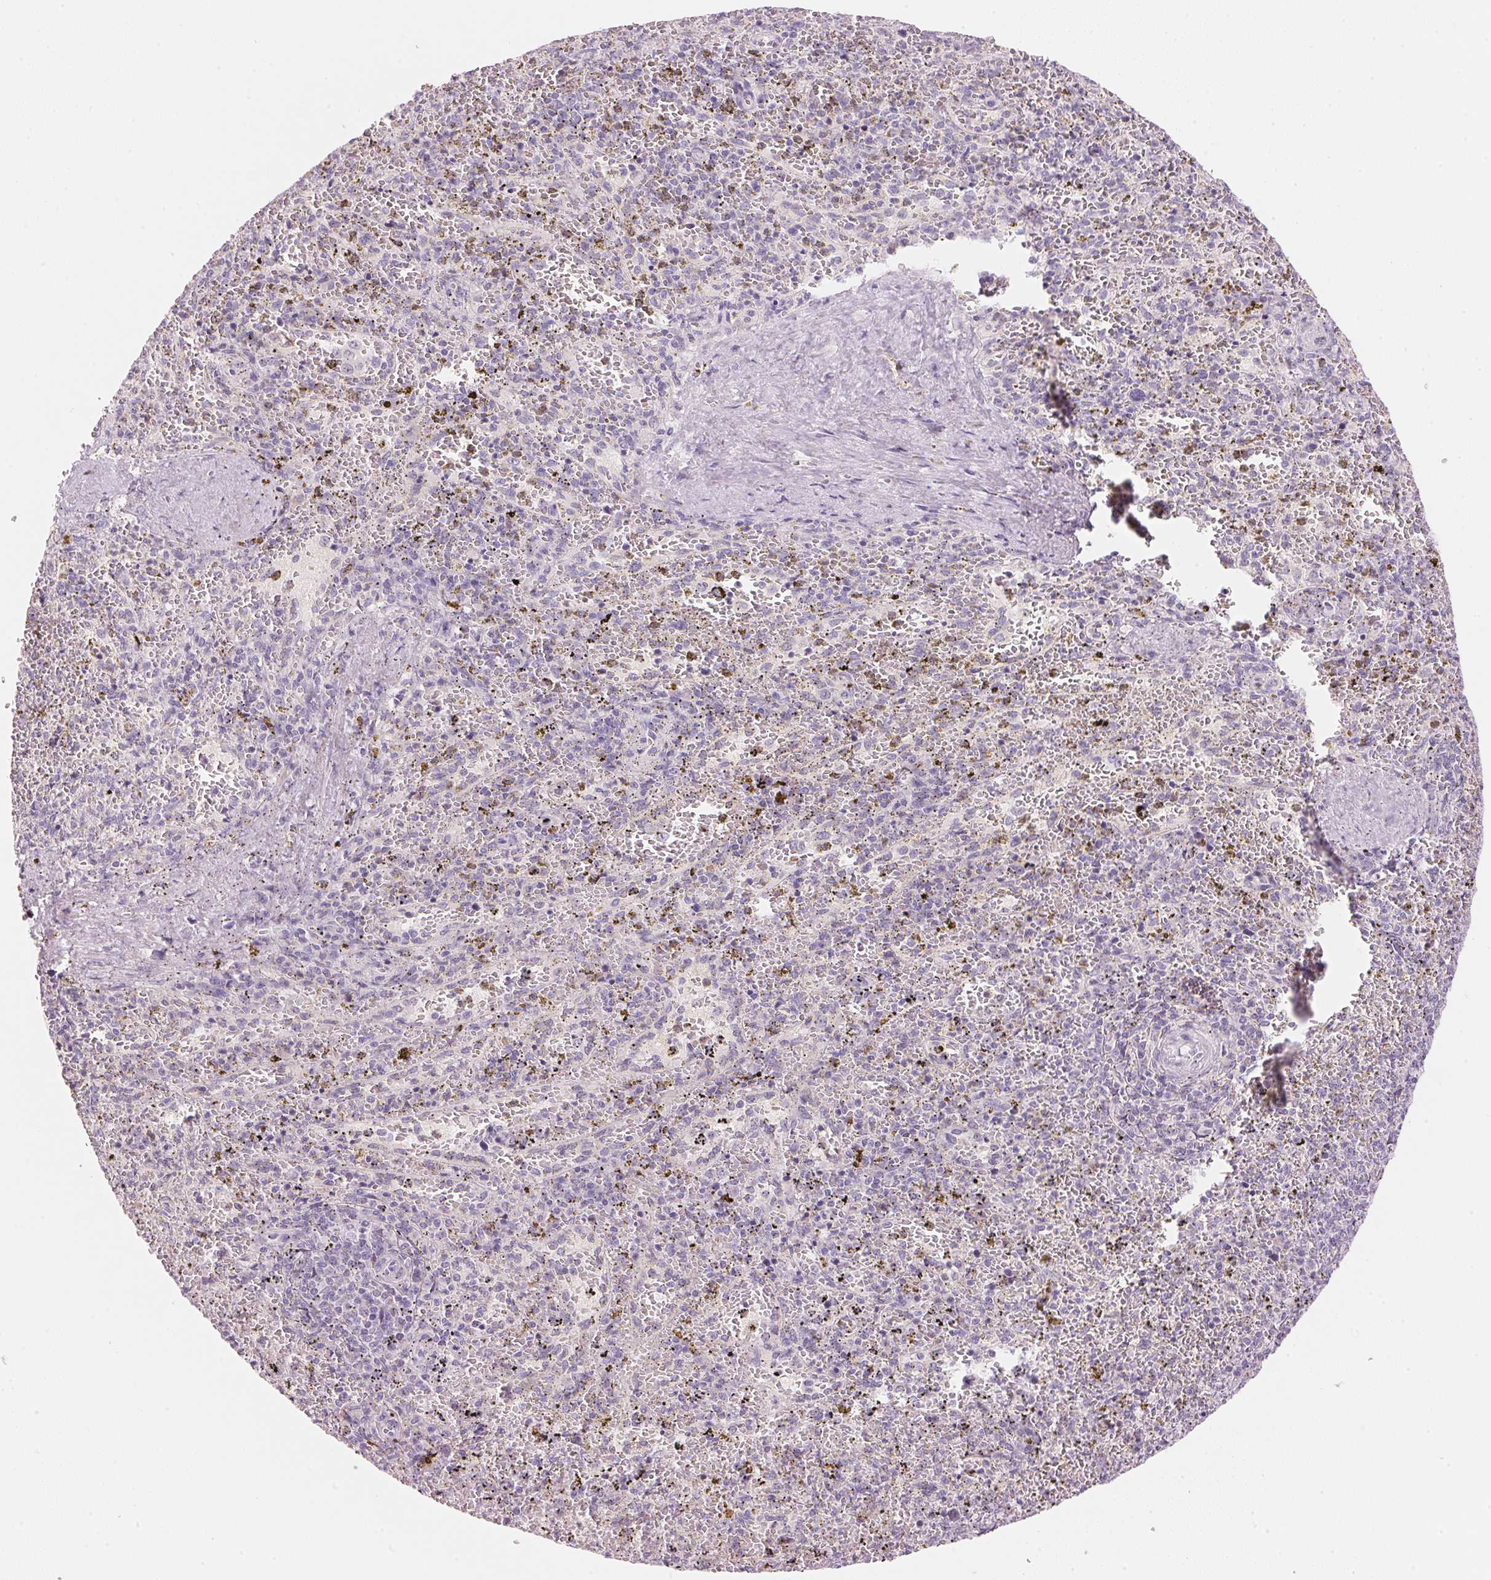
{"staining": {"intensity": "negative", "quantity": "none", "location": "none"}, "tissue": "spleen", "cell_type": "Cells in red pulp", "image_type": "normal", "snomed": [{"axis": "morphology", "description": "Normal tissue, NOS"}, {"axis": "topography", "description": "Spleen"}], "caption": "DAB (3,3'-diaminobenzidine) immunohistochemical staining of unremarkable human spleen shows no significant expression in cells in red pulp.", "gene": "CYP11B1", "patient": {"sex": "female", "age": 50}}